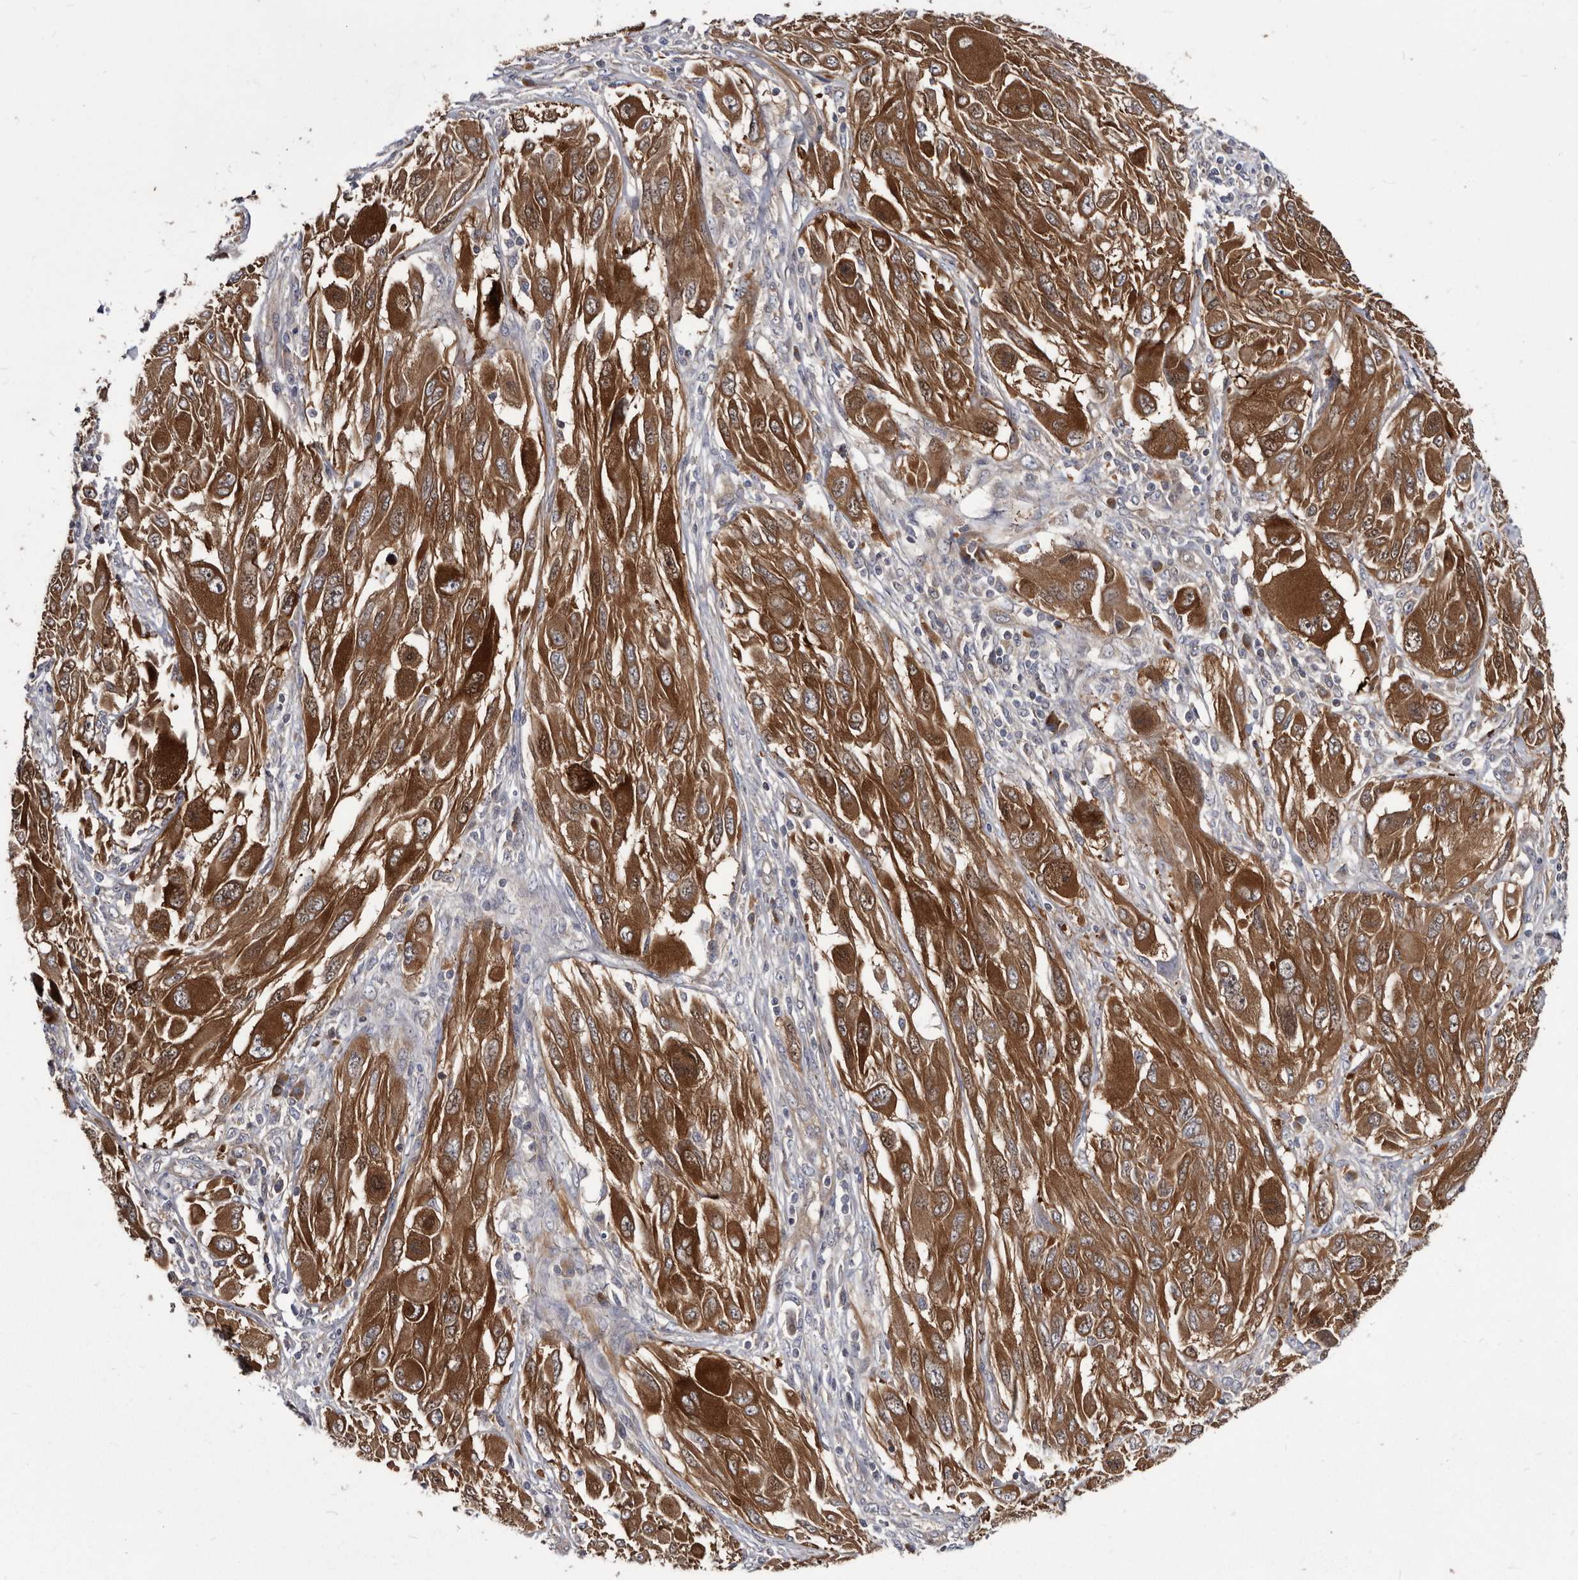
{"staining": {"intensity": "strong", "quantity": ">75%", "location": "cytoplasmic/membranous"}, "tissue": "melanoma", "cell_type": "Tumor cells", "image_type": "cancer", "snomed": [{"axis": "morphology", "description": "Malignant melanoma, NOS"}, {"axis": "topography", "description": "Skin"}], "caption": "Immunohistochemical staining of melanoma displays strong cytoplasmic/membranous protein expression in about >75% of tumor cells.", "gene": "ABCF2", "patient": {"sex": "female", "age": 91}}